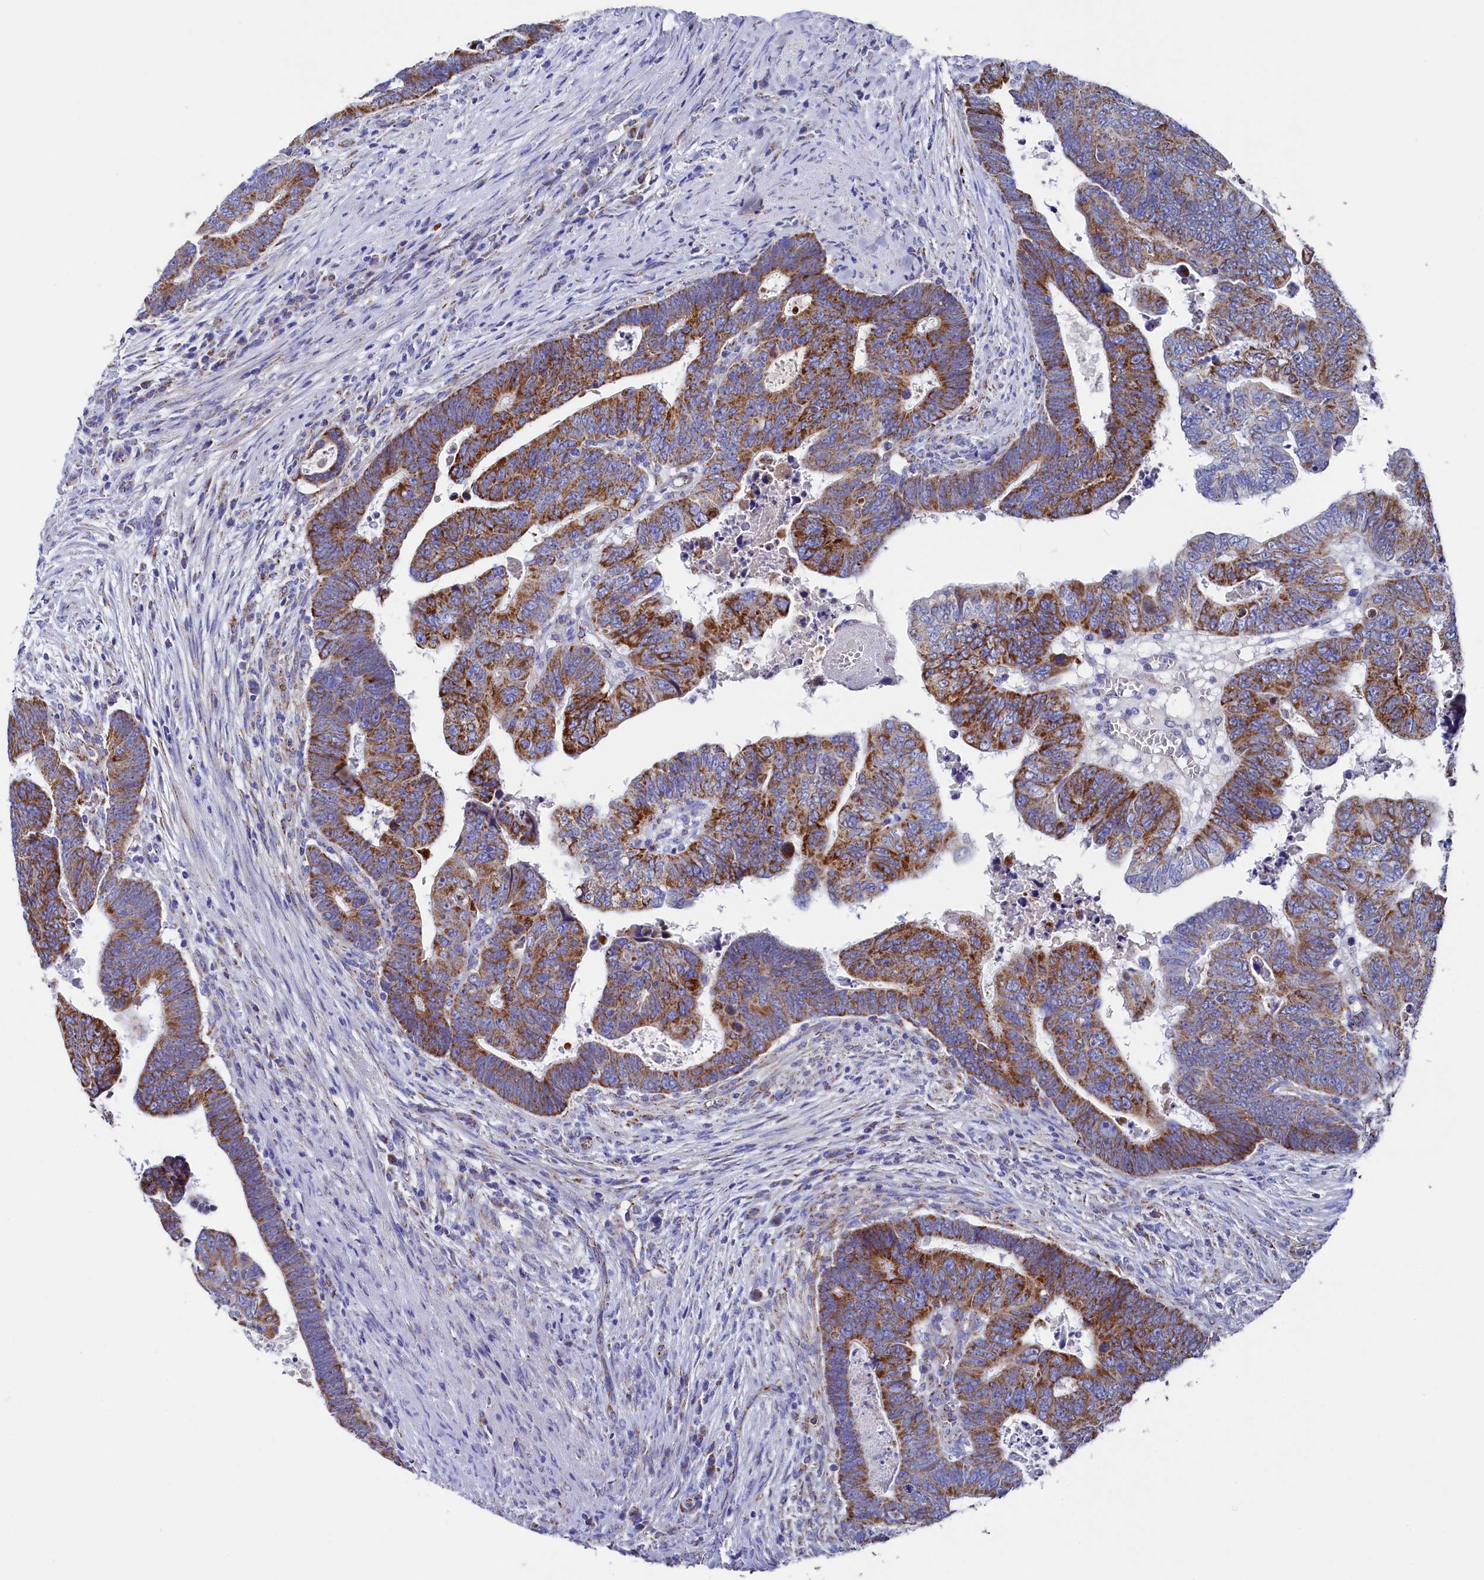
{"staining": {"intensity": "moderate", "quantity": ">75%", "location": "cytoplasmic/membranous"}, "tissue": "colorectal cancer", "cell_type": "Tumor cells", "image_type": "cancer", "snomed": [{"axis": "morphology", "description": "Normal tissue, NOS"}, {"axis": "morphology", "description": "Adenocarcinoma, NOS"}, {"axis": "topography", "description": "Rectum"}], "caption": "Colorectal adenocarcinoma stained with DAB immunohistochemistry (IHC) reveals medium levels of moderate cytoplasmic/membranous staining in approximately >75% of tumor cells.", "gene": "MMAB", "patient": {"sex": "female", "age": 65}}